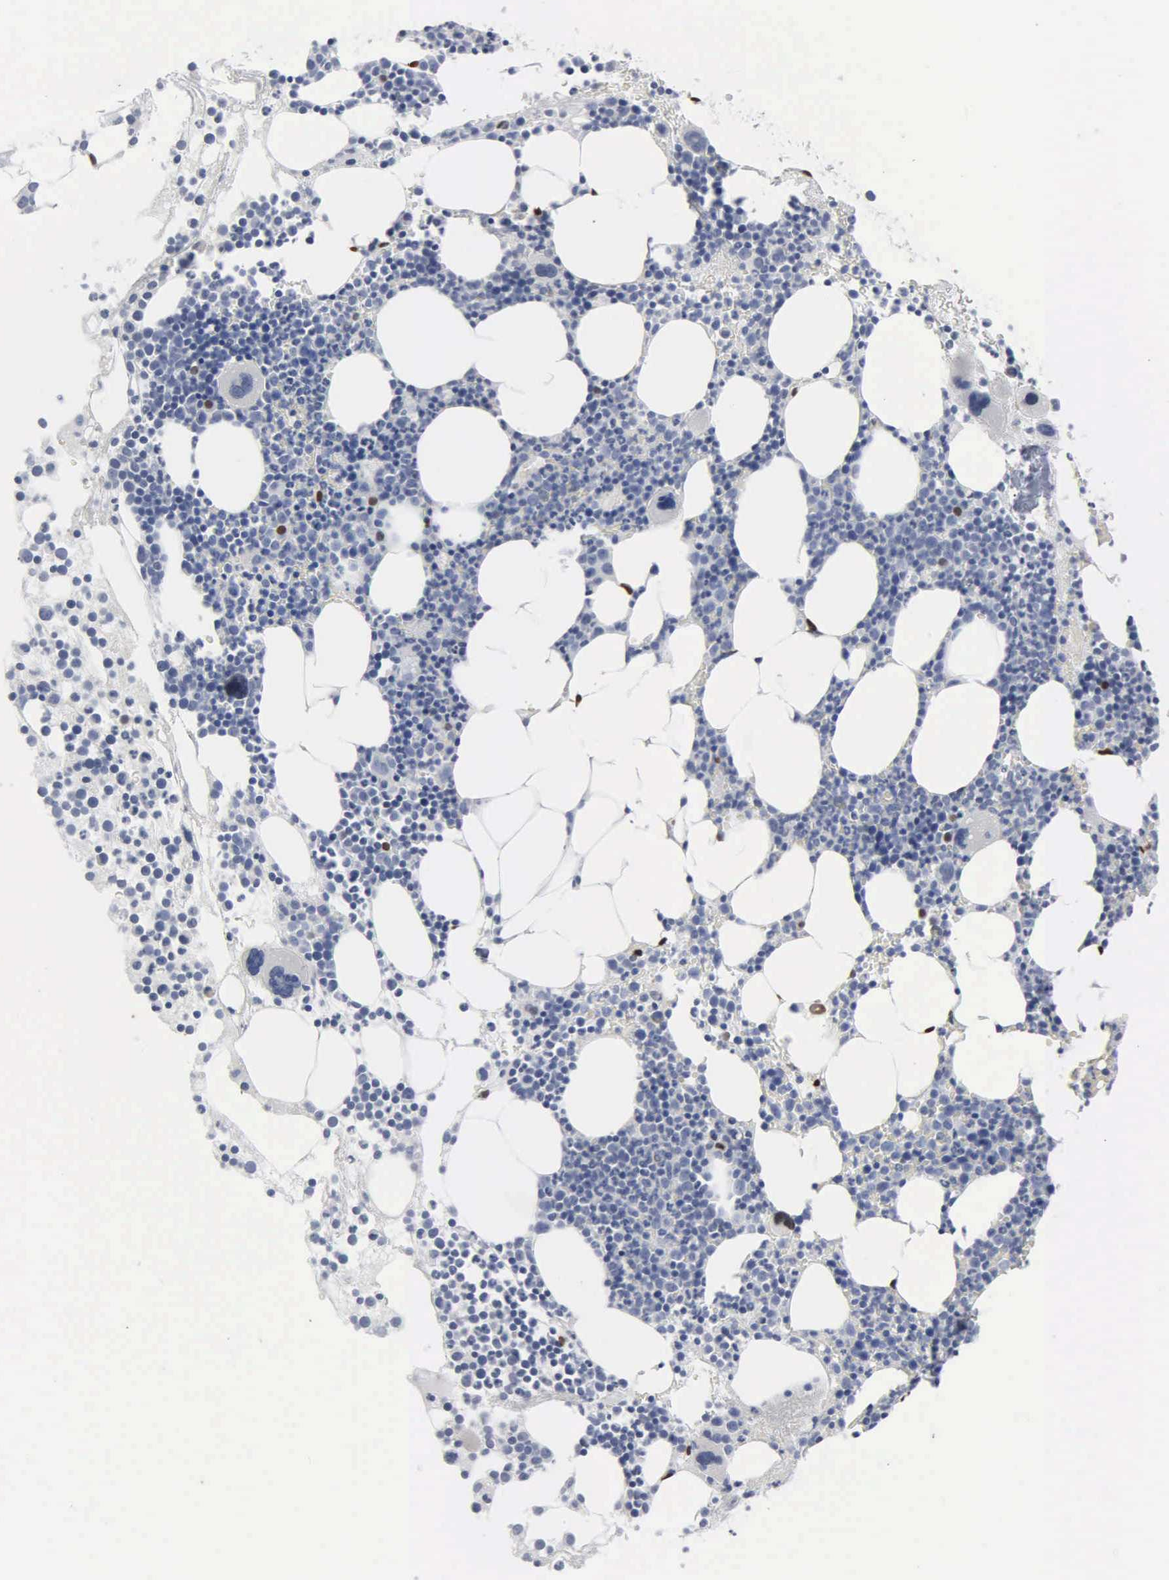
{"staining": {"intensity": "strong", "quantity": "<25%", "location": "cytoplasmic/membranous"}, "tissue": "bone marrow", "cell_type": "Hematopoietic cells", "image_type": "normal", "snomed": [{"axis": "morphology", "description": "Normal tissue, NOS"}, {"axis": "topography", "description": "Bone marrow"}], "caption": "Hematopoietic cells show medium levels of strong cytoplasmic/membranous positivity in approximately <25% of cells in unremarkable human bone marrow. The protein of interest is stained brown, and the nuclei are stained in blue (DAB IHC with brightfield microscopy, high magnification).", "gene": "FGF2", "patient": {"sex": "male", "age": 75}}